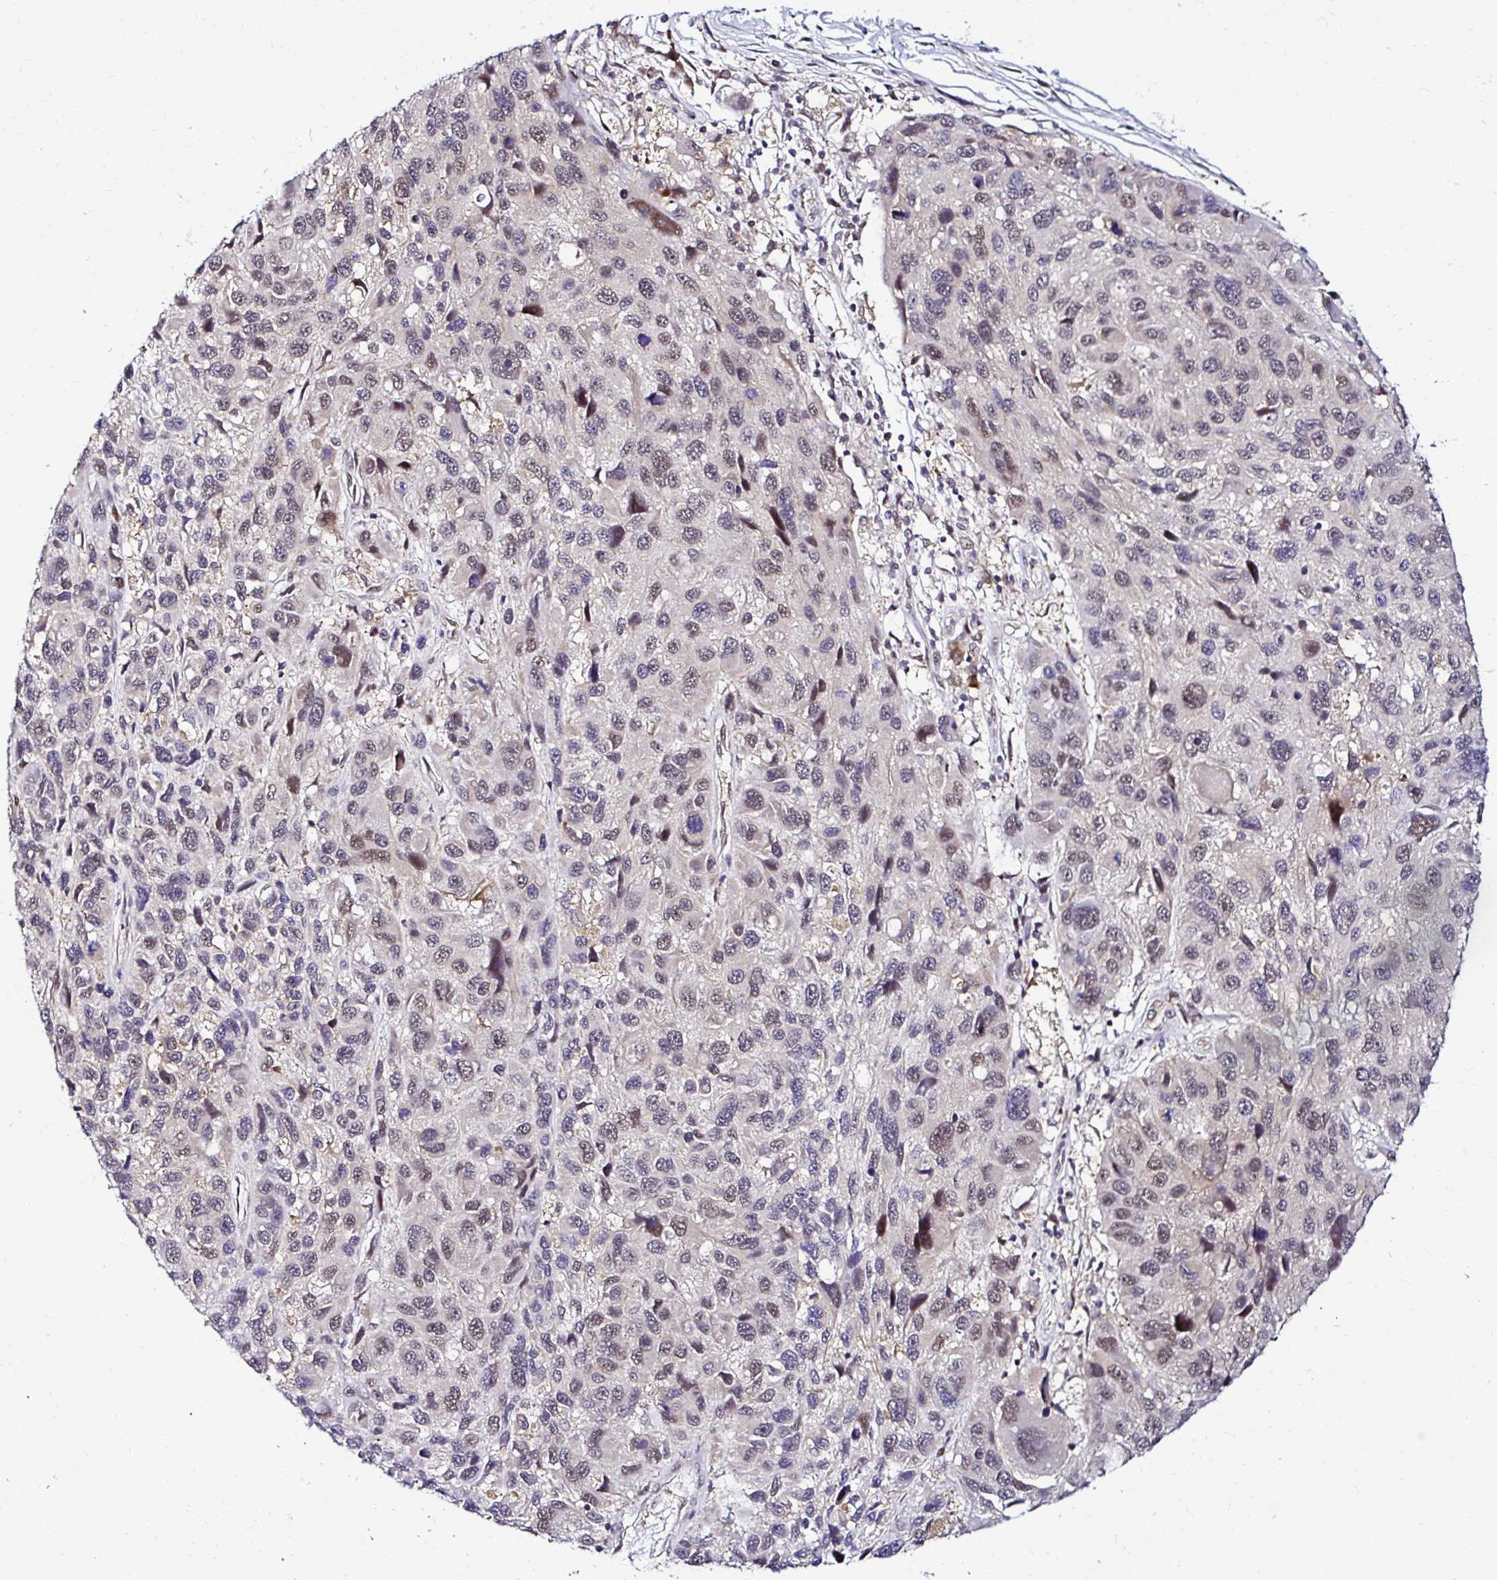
{"staining": {"intensity": "weak", "quantity": "25%-75%", "location": "nuclear"}, "tissue": "melanoma", "cell_type": "Tumor cells", "image_type": "cancer", "snomed": [{"axis": "morphology", "description": "Malignant melanoma, NOS"}, {"axis": "topography", "description": "Skin"}], "caption": "Melanoma stained with immunohistochemistry reveals weak nuclear expression in approximately 25%-75% of tumor cells.", "gene": "PSMD3", "patient": {"sex": "male", "age": 53}}